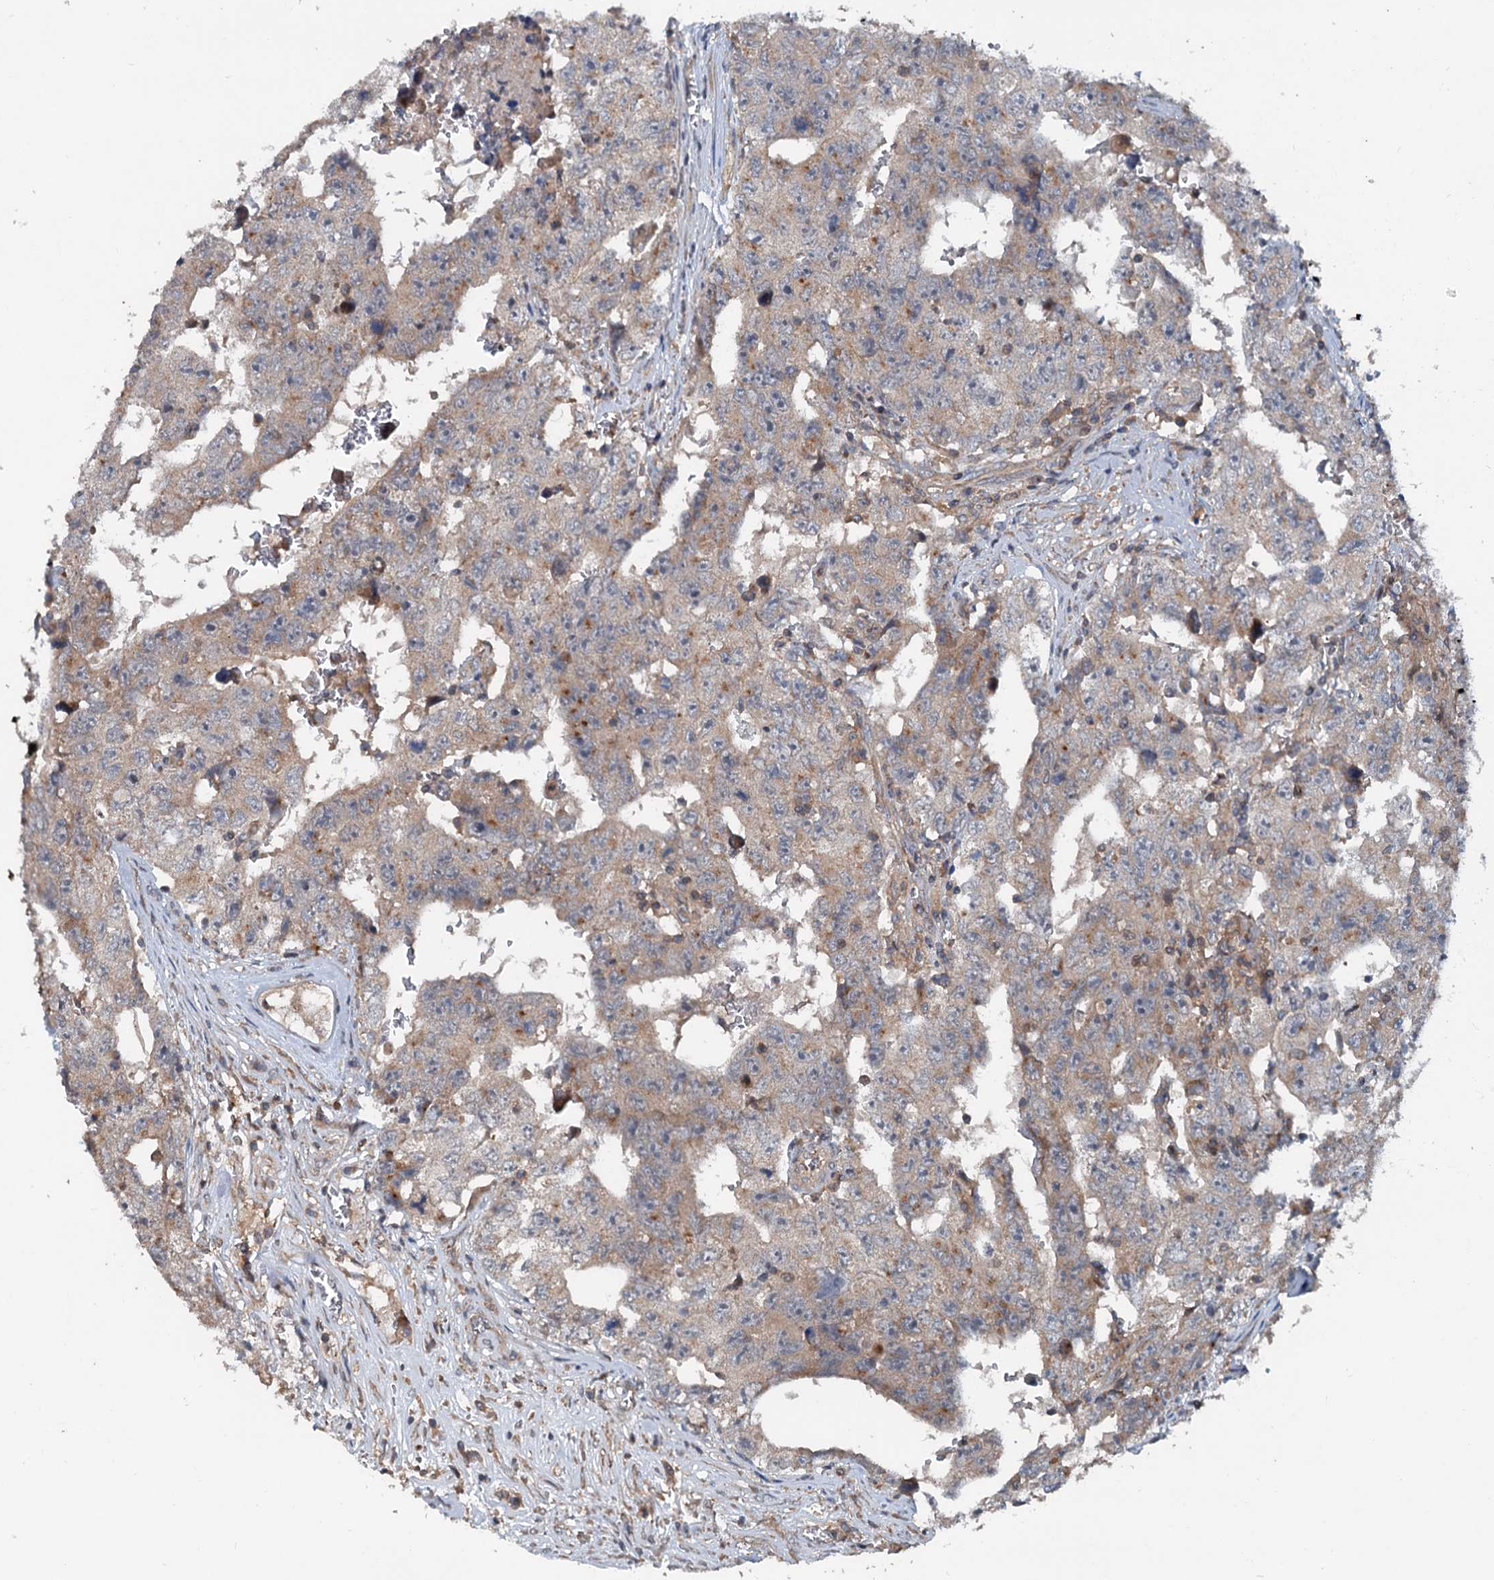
{"staining": {"intensity": "weak", "quantity": "<25%", "location": "cytoplasmic/membranous"}, "tissue": "testis cancer", "cell_type": "Tumor cells", "image_type": "cancer", "snomed": [{"axis": "morphology", "description": "Carcinoma, Embryonal, NOS"}, {"axis": "topography", "description": "Testis"}], "caption": "Tumor cells show no significant protein positivity in testis cancer (embryonal carcinoma).", "gene": "TEDC1", "patient": {"sex": "male", "age": 17}}